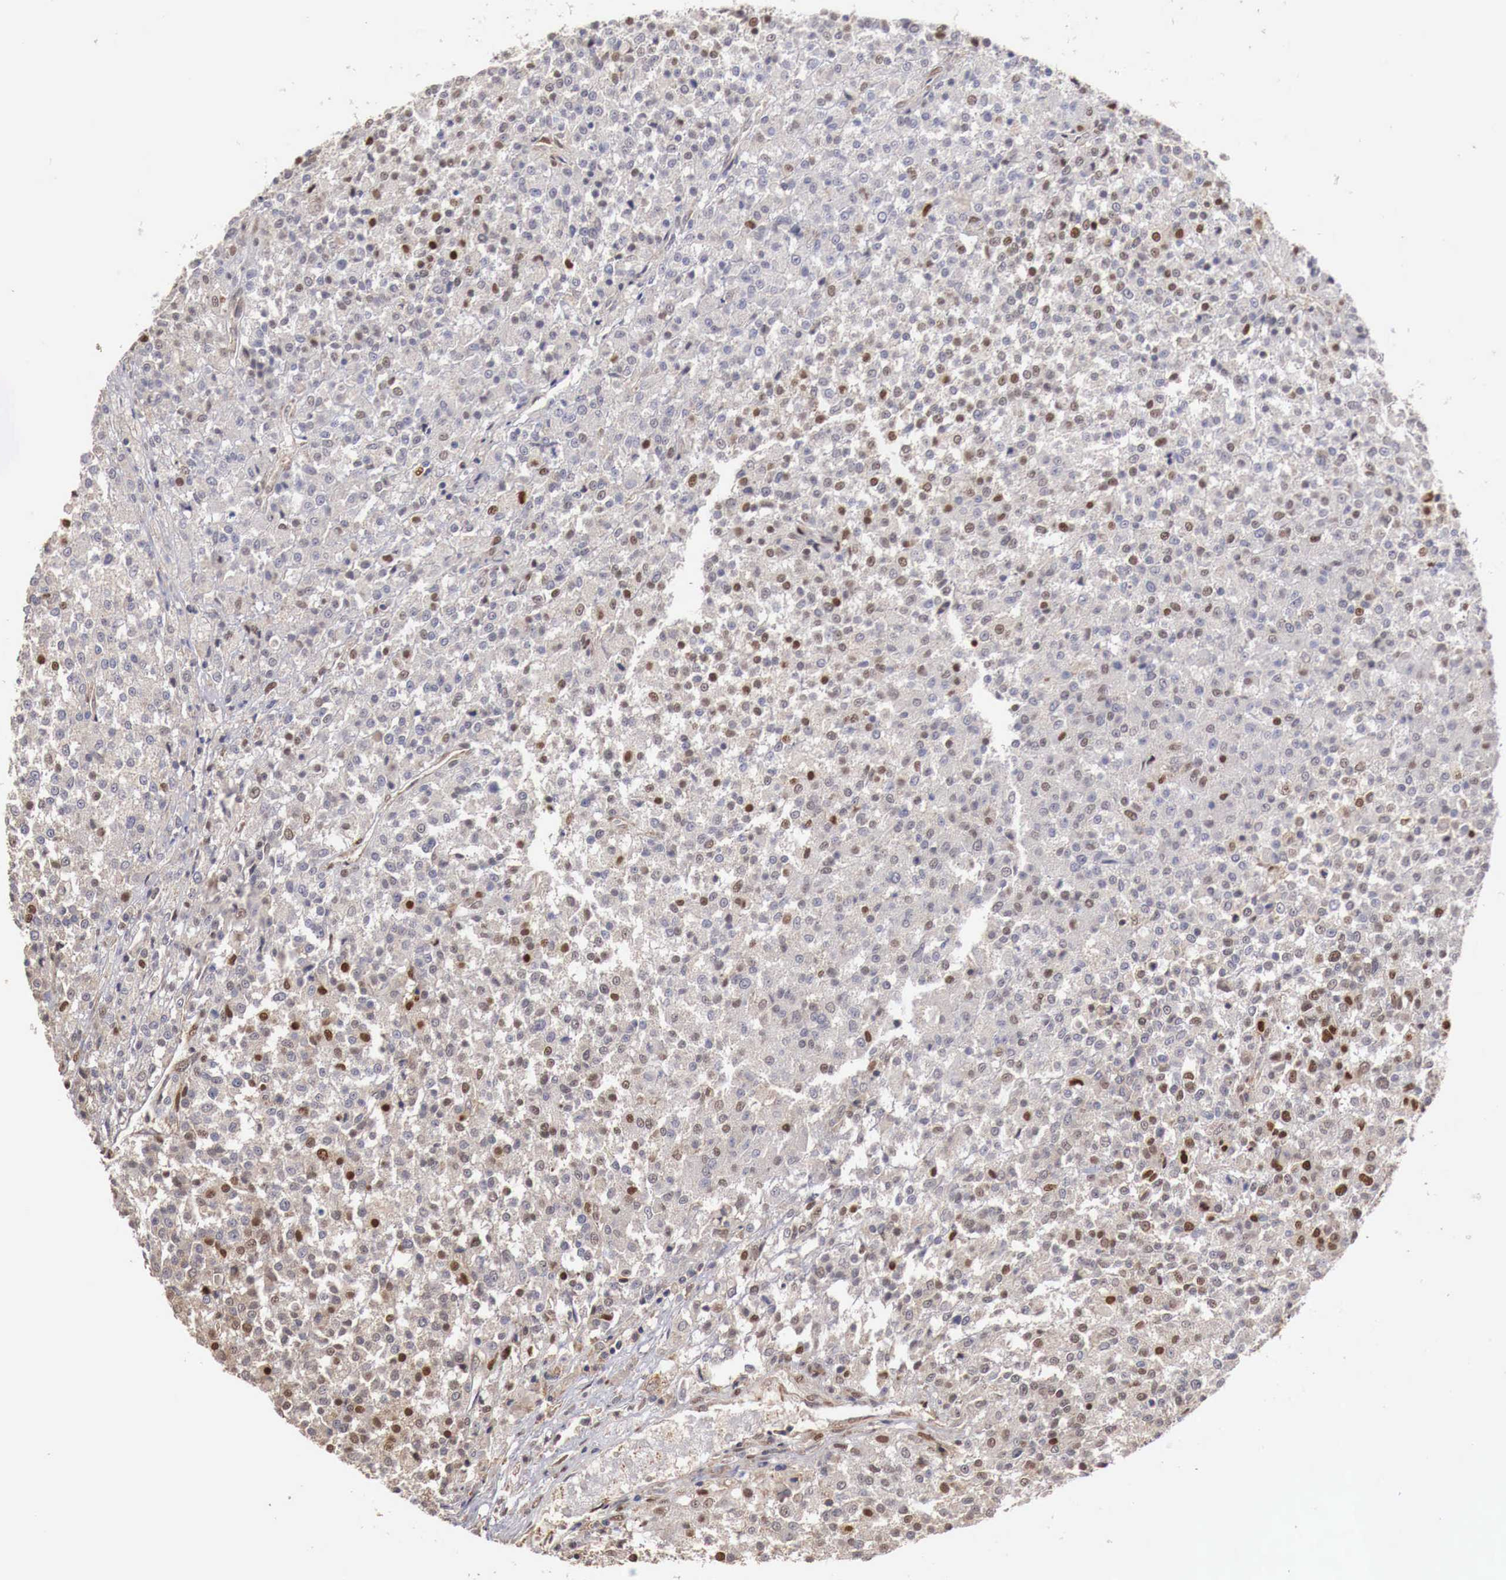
{"staining": {"intensity": "moderate", "quantity": "<25%", "location": "nuclear"}, "tissue": "testis cancer", "cell_type": "Tumor cells", "image_type": "cancer", "snomed": [{"axis": "morphology", "description": "Seminoma, NOS"}, {"axis": "topography", "description": "Testis"}], "caption": "Immunohistochemistry (IHC) (DAB) staining of testis cancer (seminoma) demonstrates moderate nuclear protein positivity in approximately <25% of tumor cells. Using DAB (3,3'-diaminobenzidine) (brown) and hematoxylin (blue) stains, captured at high magnification using brightfield microscopy.", "gene": "KHDRBS2", "patient": {"sex": "male", "age": 59}}